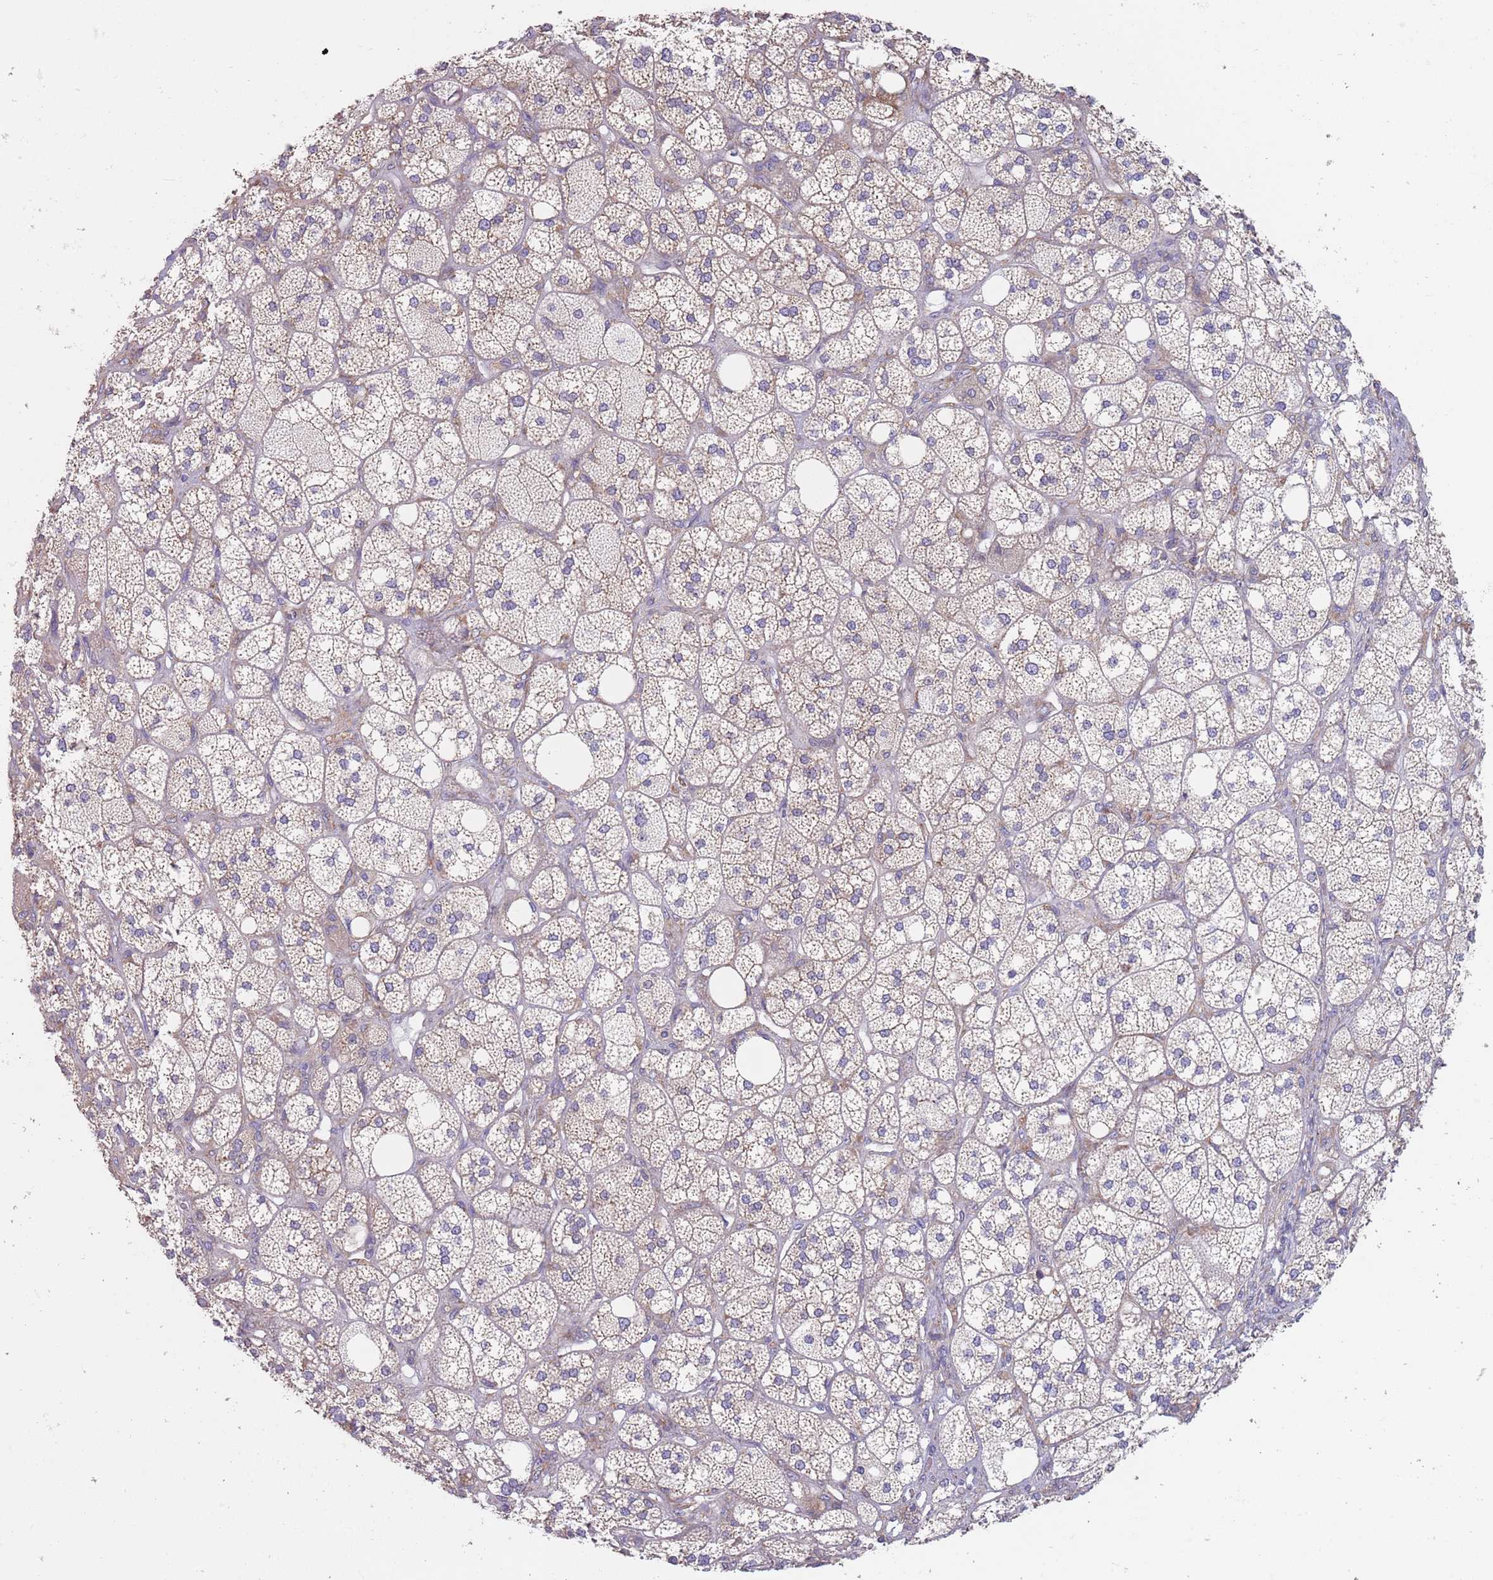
{"staining": {"intensity": "weak", "quantity": "25%-75%", "location": "cytoplasmic/membranous"}, "tissue": "adrenal gland", "cell_type": "Glandular cells", "image_type": "normal", "snomed": [{"axis": "morphology", "description": "Normal tissue, NOS"}, {"axis": "topography", "description": "Adrenal gland"}], "caption": "Immunohistochemical staining of normal adrenal gland shows 25%-75% levels of weak cytoplasmic/membranous protein staining in approximately 25%-75% of glandular cells.", "gene": "RPL17", "patient": {"sex": "male", "age": 61}}